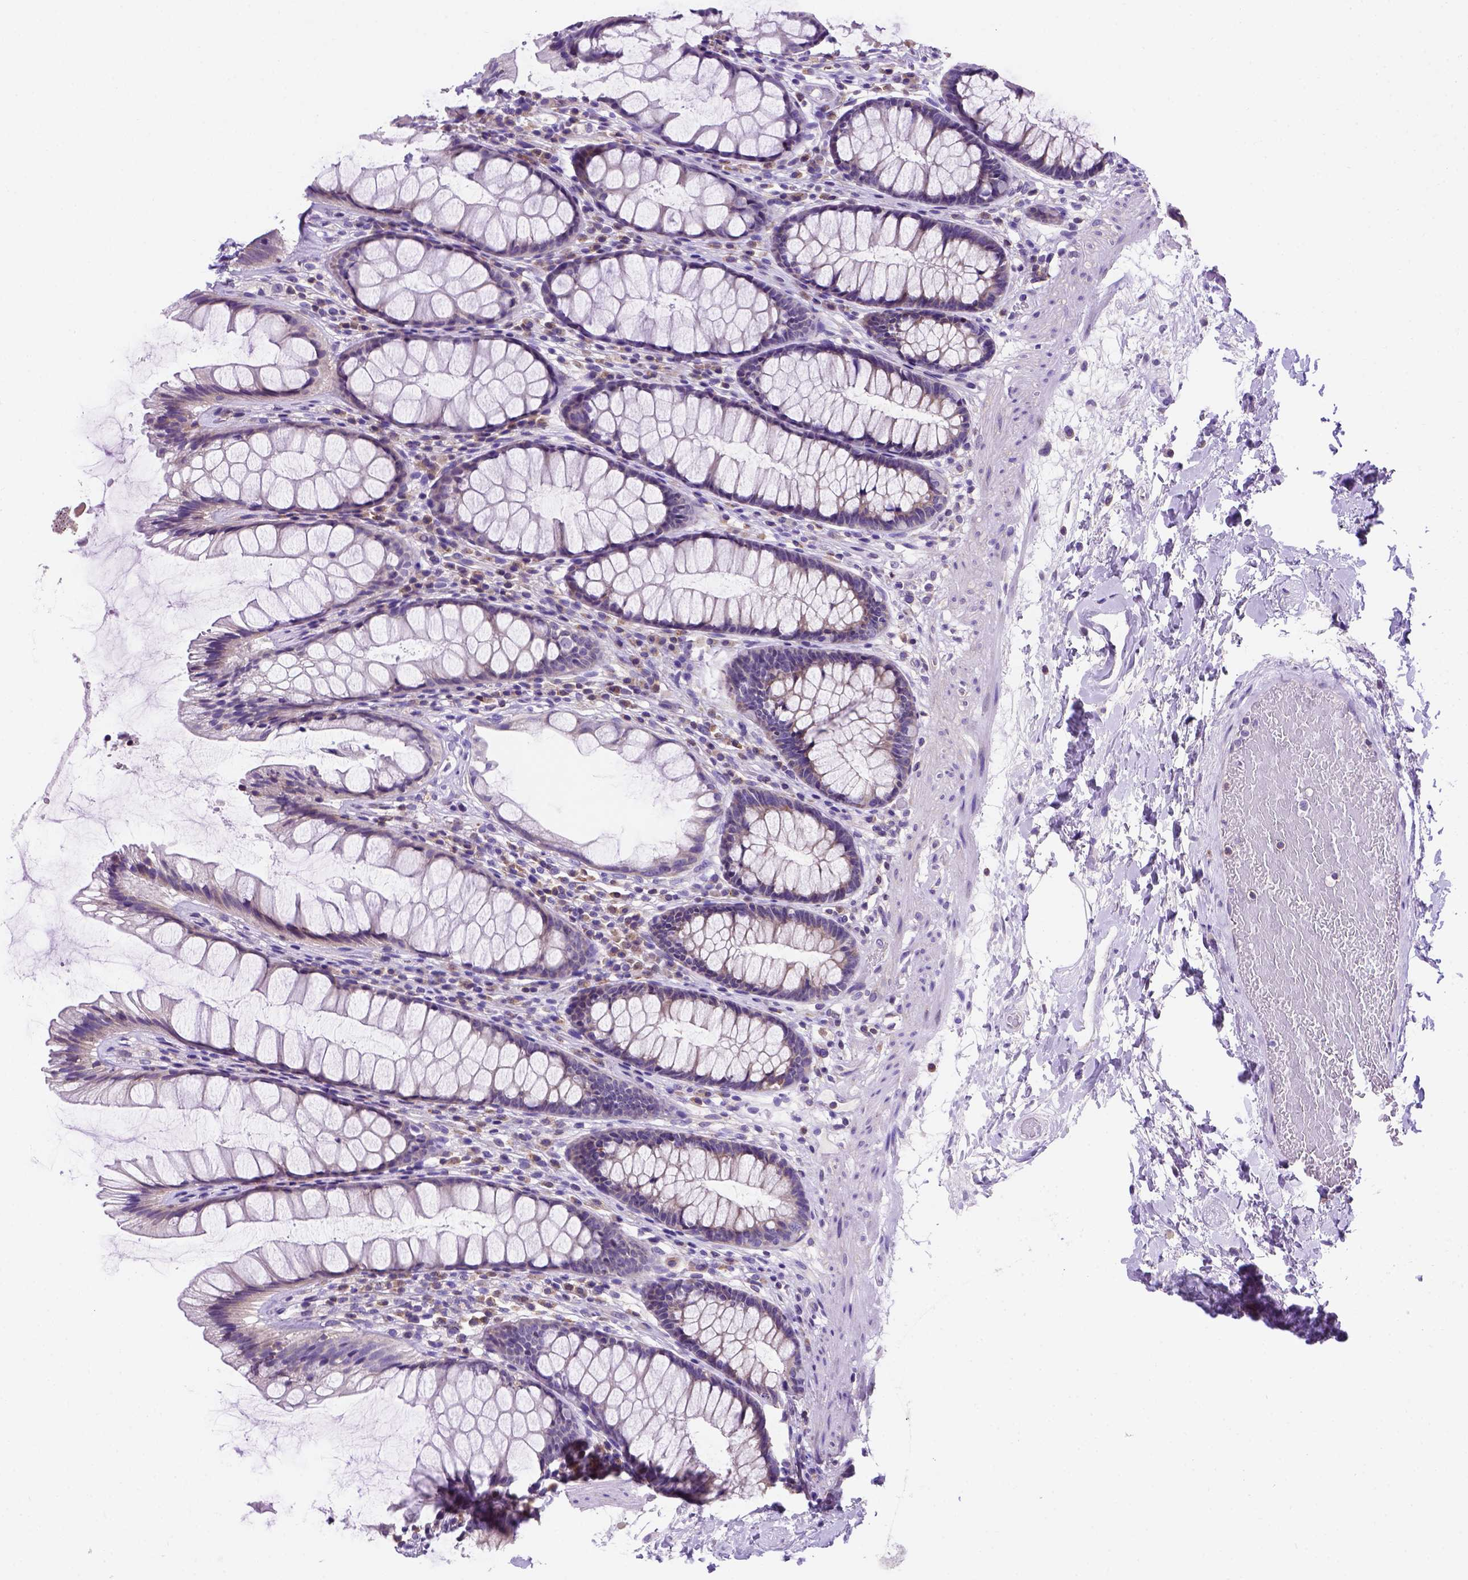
{"staining": {"intensity": "weak", "quantity": "25%-75%", "location": "cytoplasmic/membranous"}, "tissue": "rectum", "cell_type": "Glandular cells", "image_type": "normal", "snomed": [{"axis": "morphology", "description": "Normal tissue, NOS"}, {"axis": "topography", "description": "Rectum"}], "caption": "Human rectum stained with a protein marker demonstrates weak staining in glandular cells.", "gene": "FOXI1", "patient": {"sex": "male", "age": 72}}